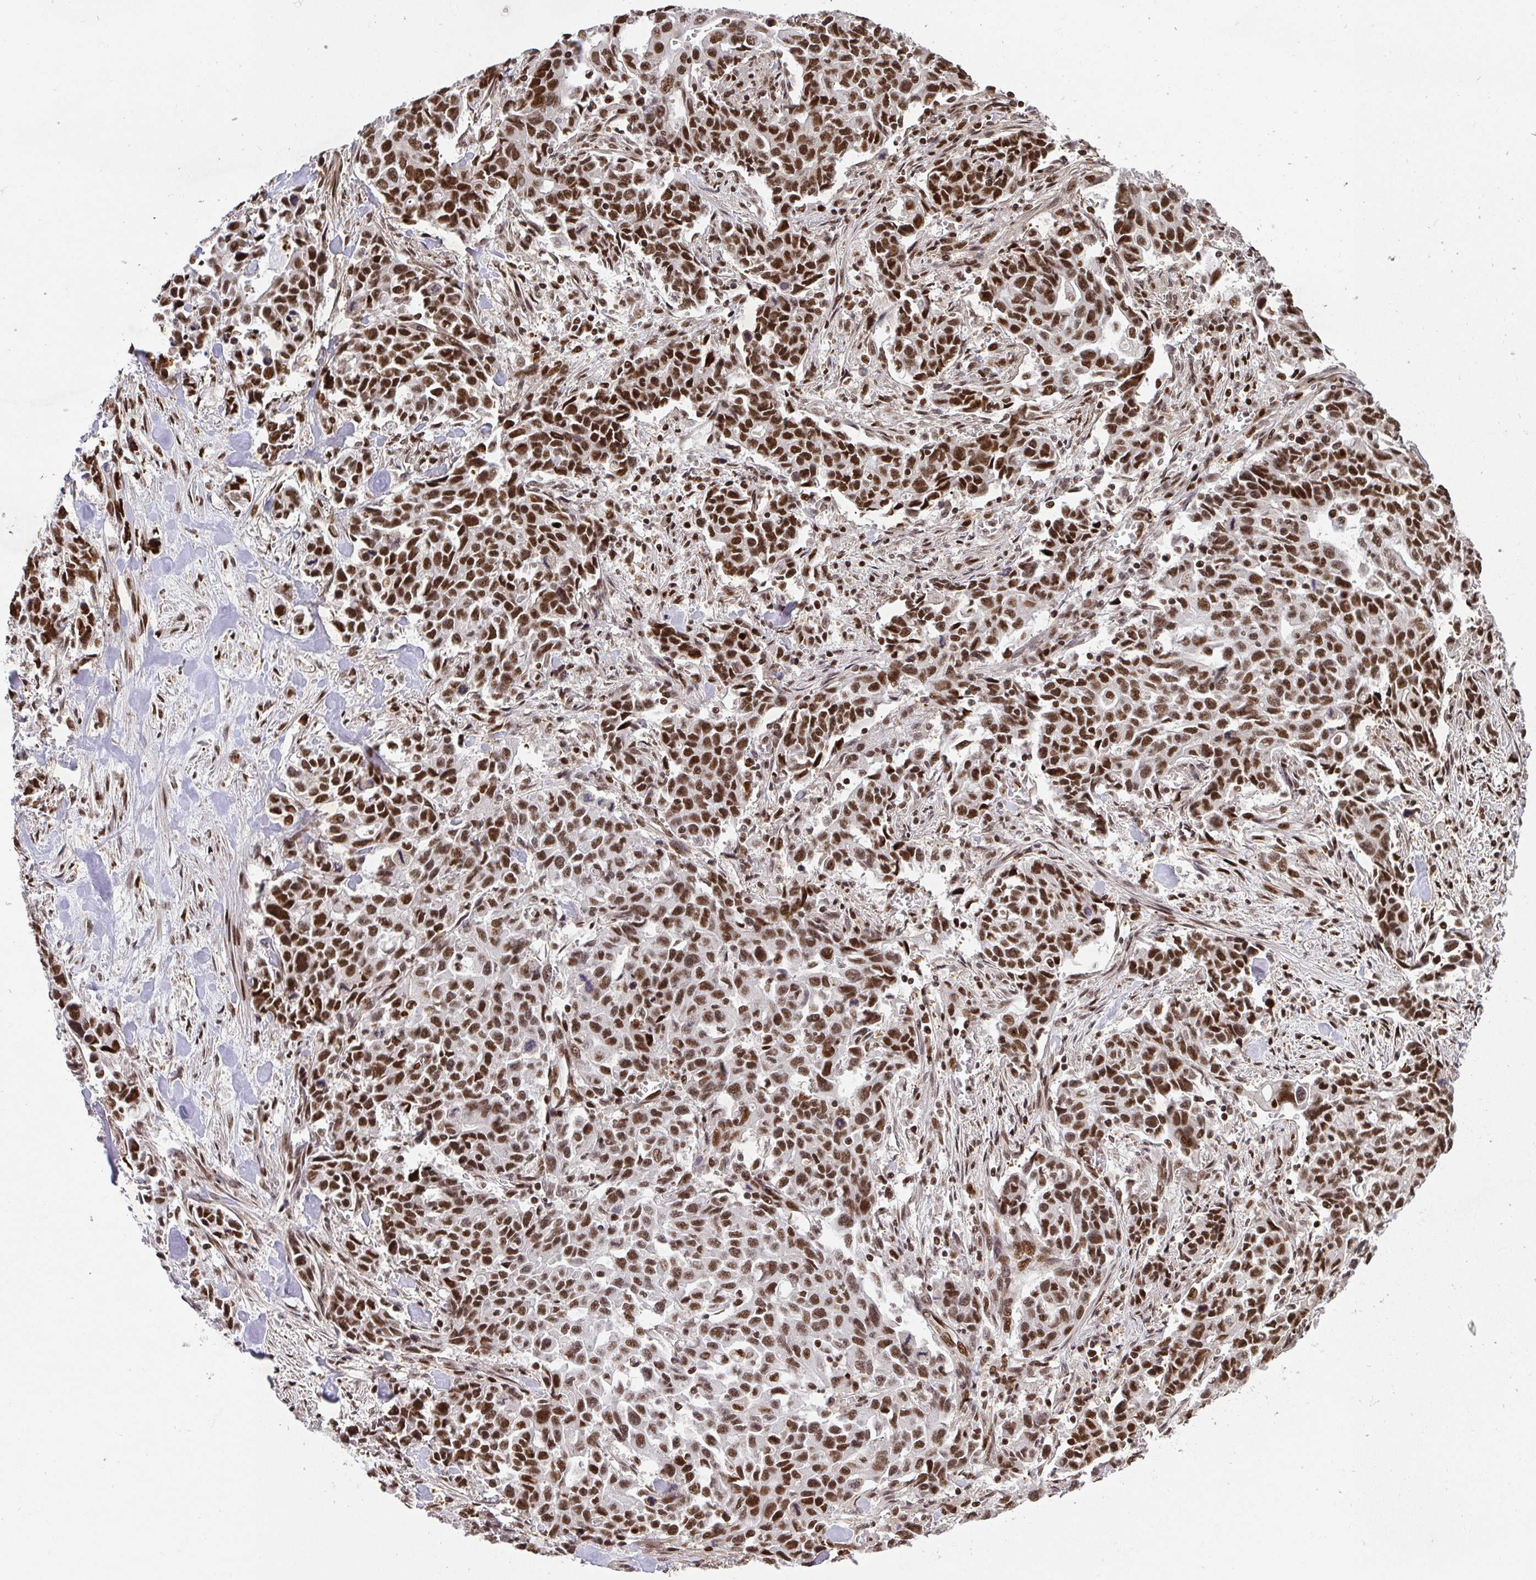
{"staining": {"intensity": "strong", "quantity": ">75%", "location": "nuclear"}, "tissue": "stomach cancer", "cell_type": "Tumor cells", "image_type": "cancer", "snomed": [{"axis": "morphology", "description": "Adenocarcinoma, NOS"}, {"axis": "topography", "description": "Stomach, upper"}], "caption": "This micrograph shows immunohistochemistry staining of human stomach cancer (adenocarcinoma), with high strong nuclear positivity in about >75% of tumor cells.", "gene": "U2AF1", "patient": {"sex": "male", "age": 85}}